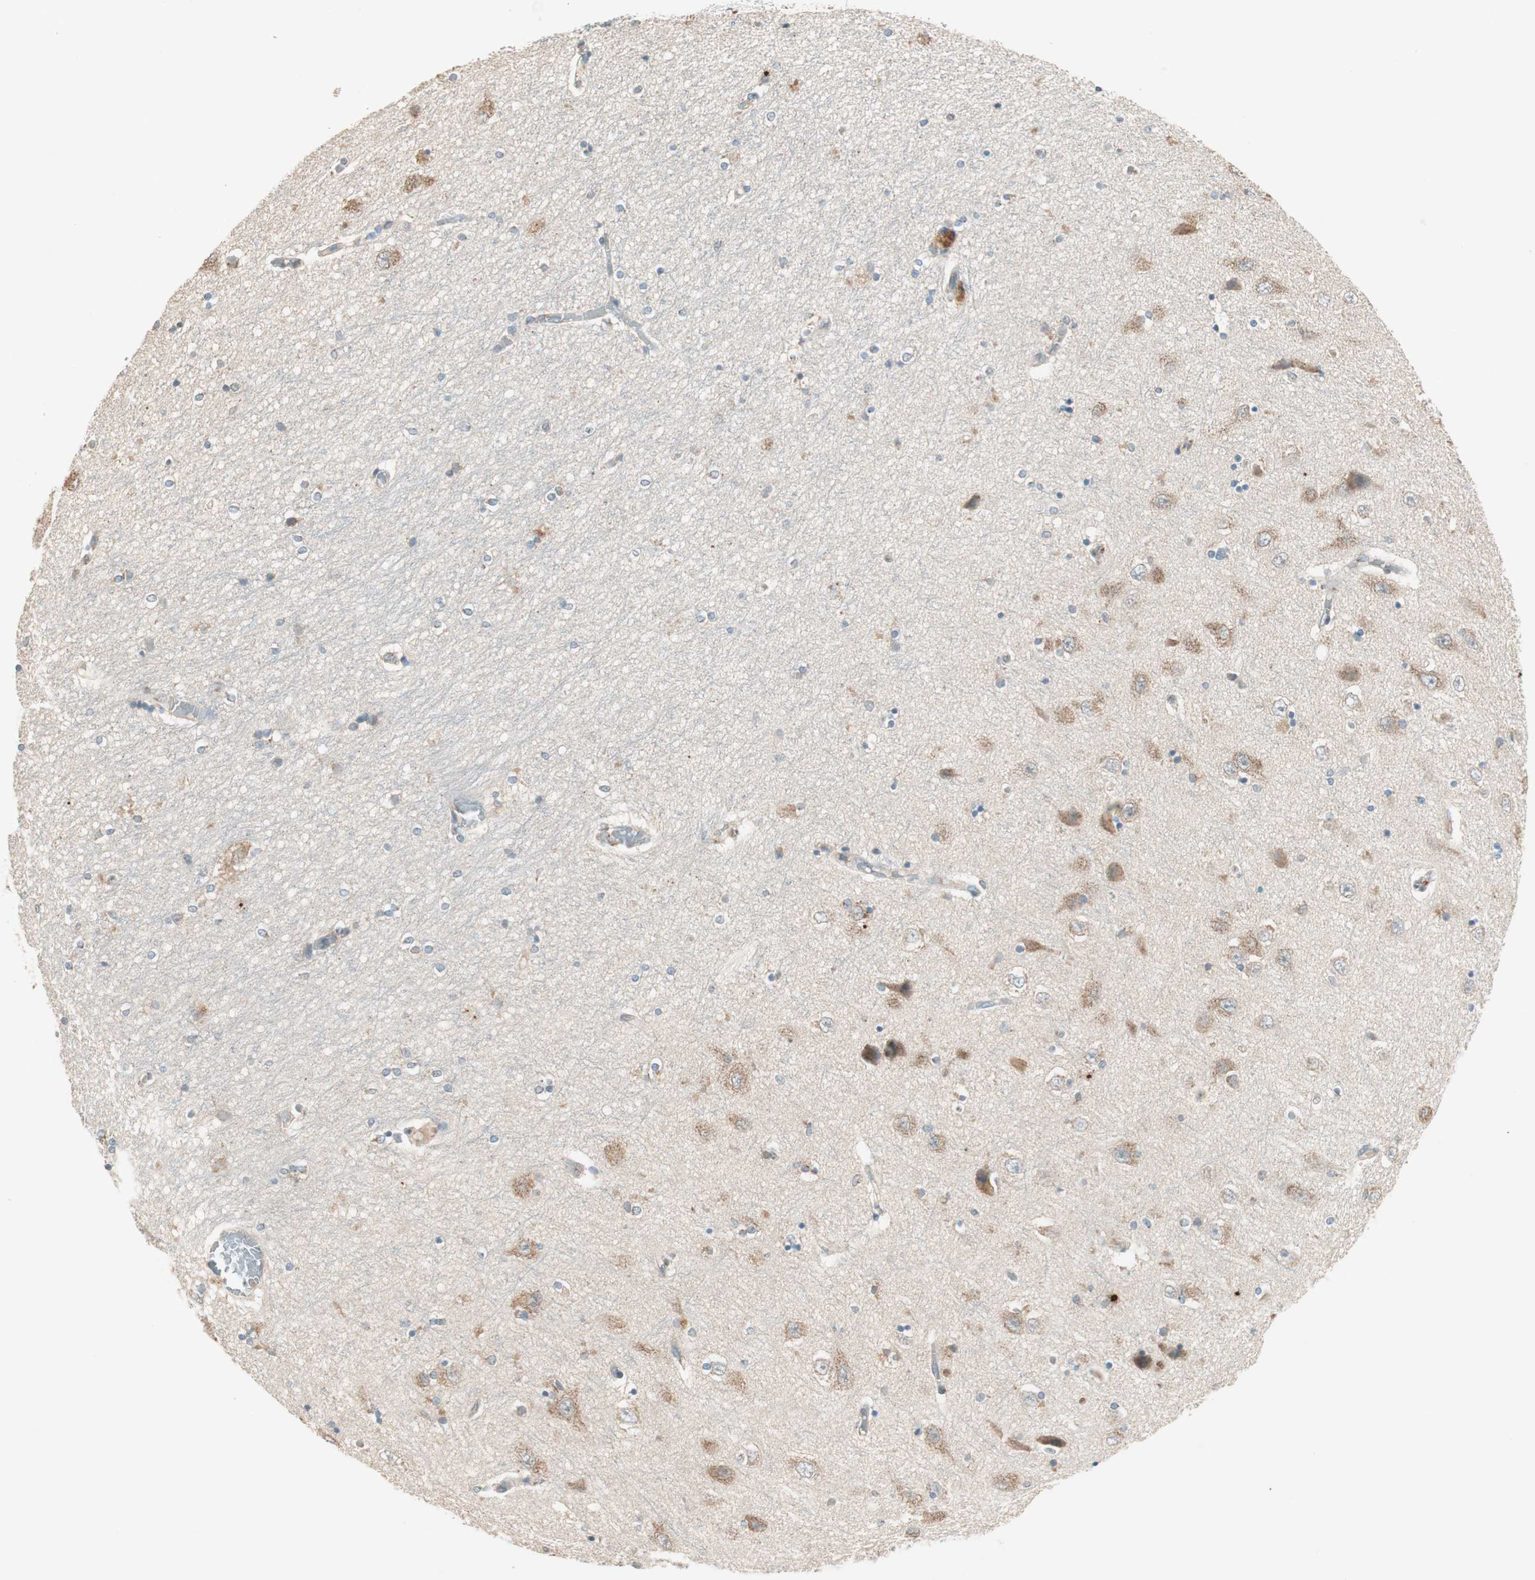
{"staining": {"intensity": "negative", "quantity": "none", "location": "none"}, "tissue": "hippocampus", "cell_type": "Glial cells", "image_type": "normal", "snomed": [{"axis": "morphology", "description": "Normal tissue, NOS"}, {"axis": "topography", "description": "Hippocampus"}], "caption": "DAB immunohistochemical staining of normal hippocampus demonstrates no significant positivity in glial cells.", "gene": "SEC16A", "patient": {"sex": "female", "age": 54}}